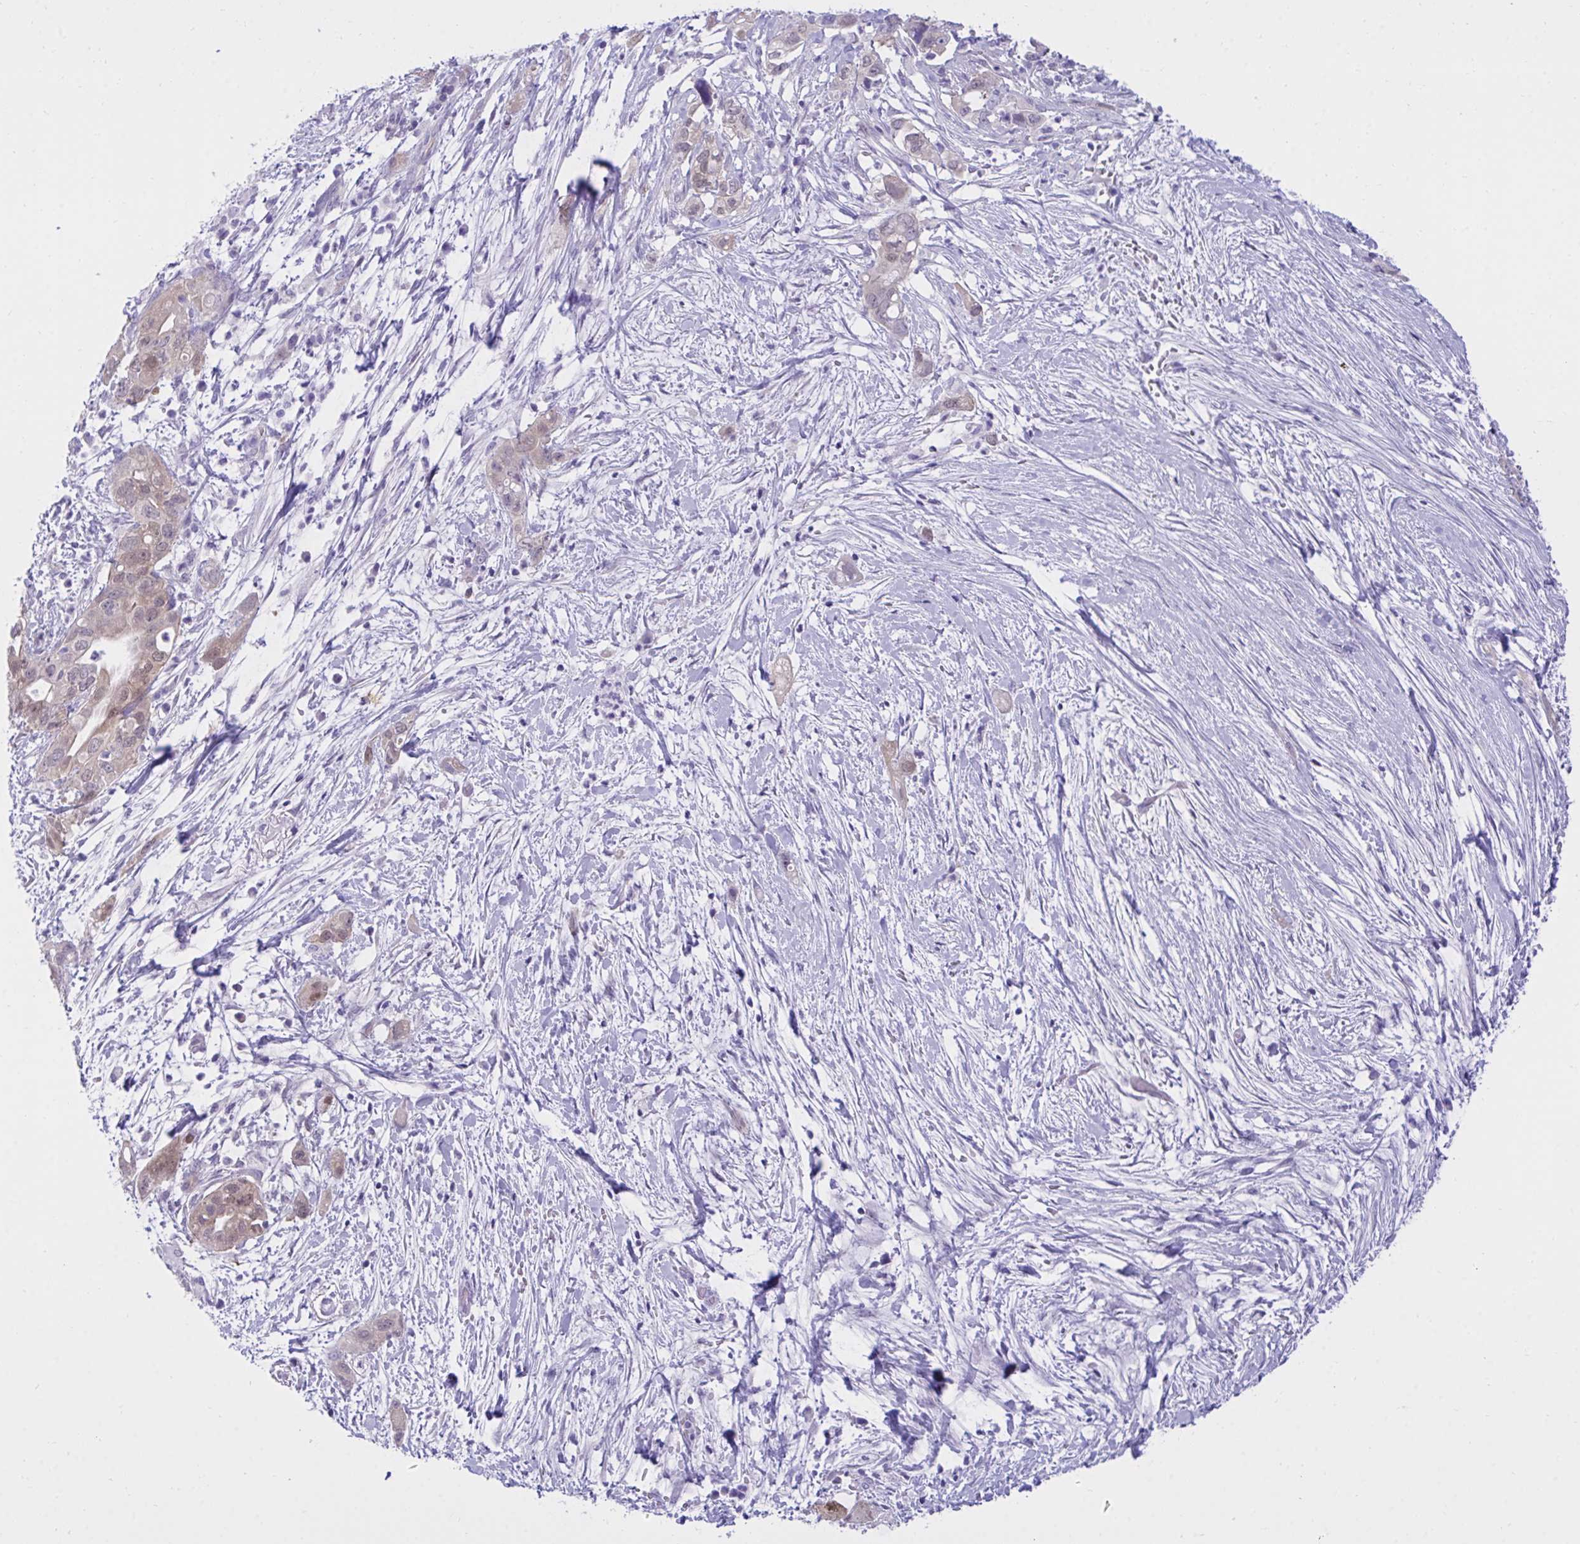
{"staining": {"intensity": "weak", "quantity": ">75%", "location": "cytoplasmic/membranous,nuclear"}, "tissue": "pancreatic cancer", "cell_type": "Tumor cells", "image_type": "cancer", "snomed": [{"axis": "morphology", "description": "Adenocarcinoma, NOS"}, {"axis": "topography", "description": "Pancreas"}], "caption": "Tumor cells reveal weak cytoplasmic/membranous and nuclear positivity in approximately >75% of cells in pancreatic cancer.", "gene": "PGM2L1", "patient": {"sex": "female", "age": 72}}